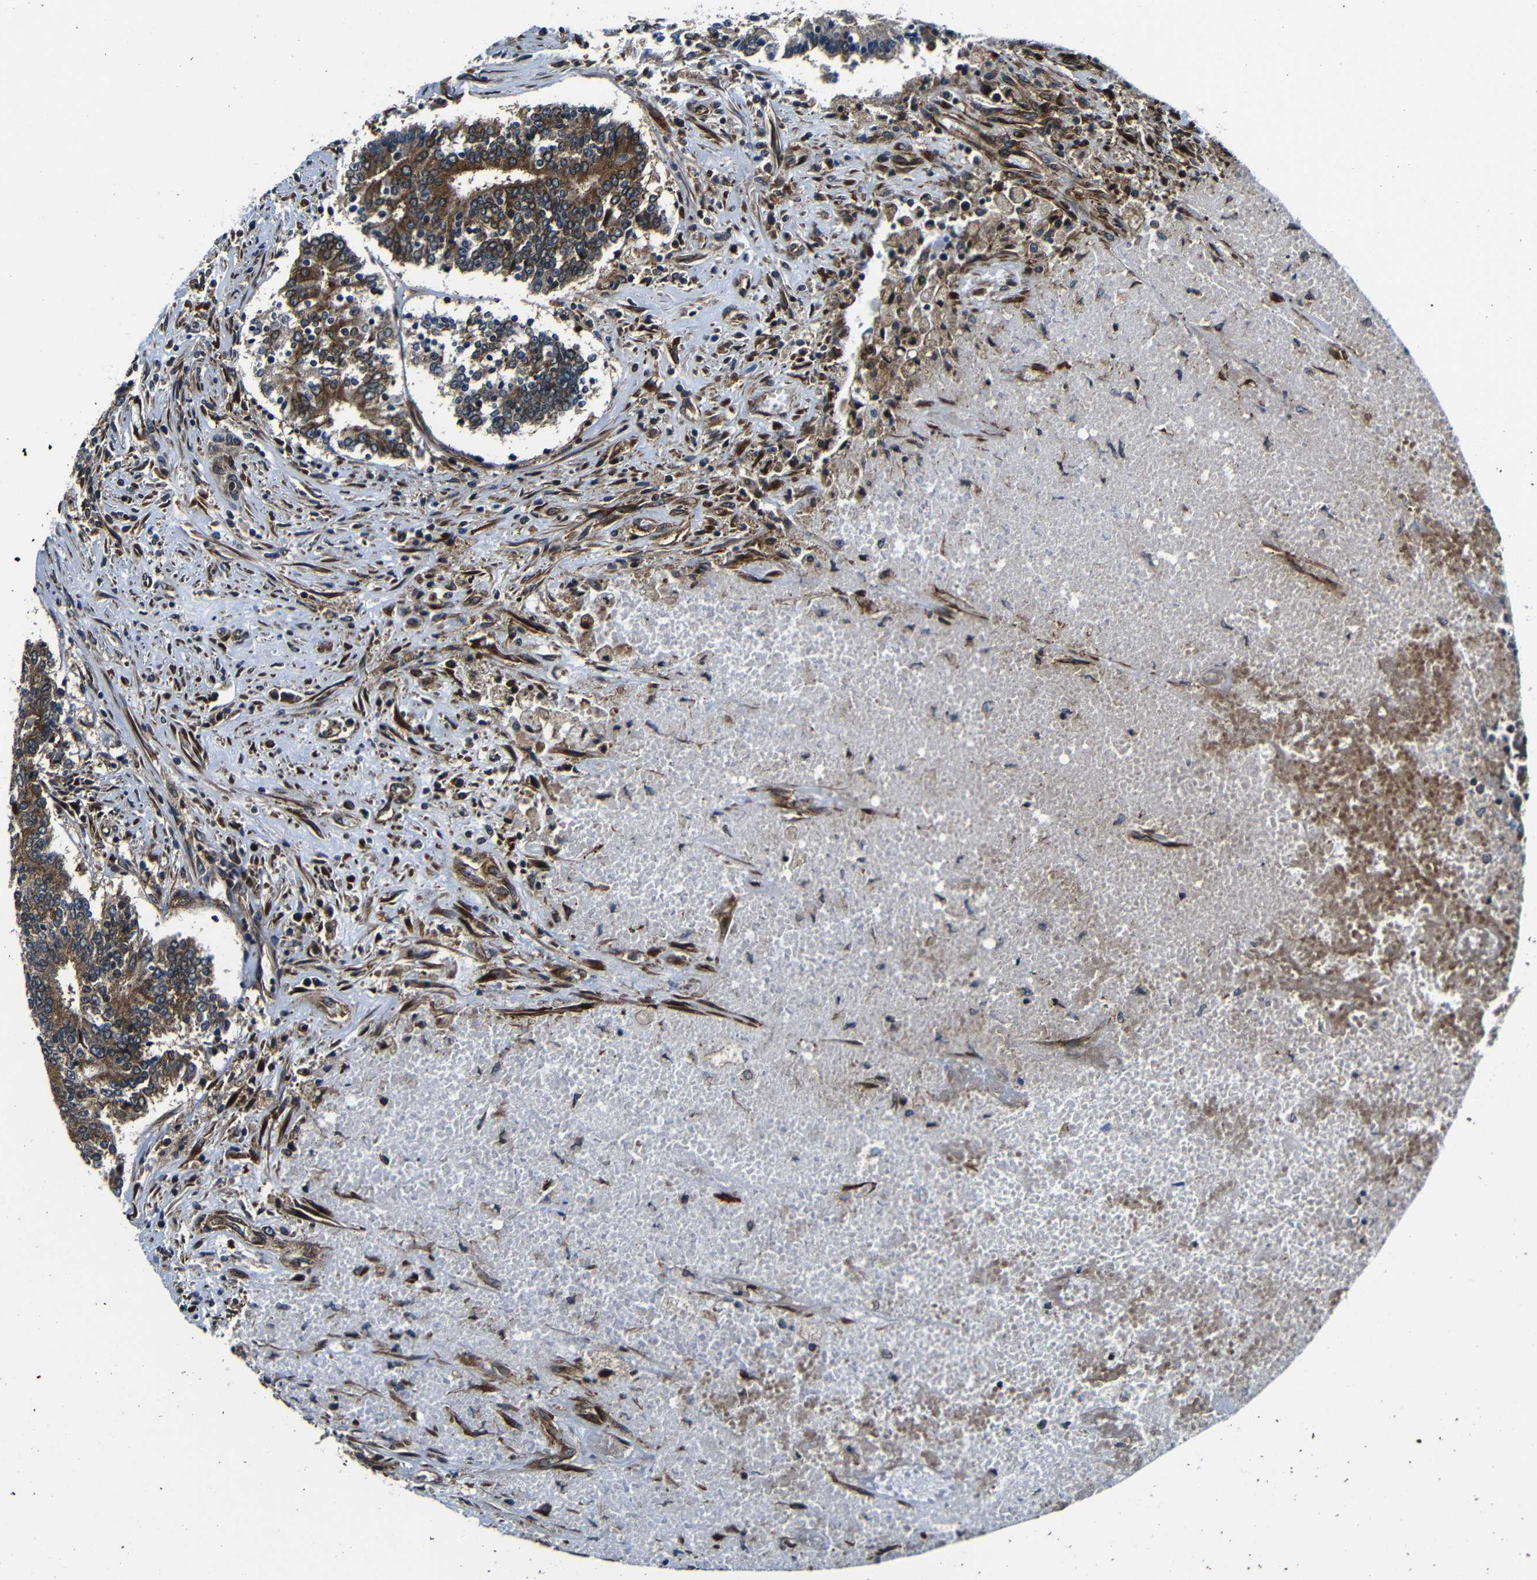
{"staining": {"intensity": "moderate", "quantity": ">75%", "location": "cytoplasmic/membranous"}, "tissue": "prostate cancer", "cell_type": "Tumor cells", "image_type": "cancer", "snomed": [{"axis": "morphology", "description": "Normal tissue, NOS"}, {"axis": "morphology", "description": "Adenocarcinoma, High grade"}, {"axis": "topography", "description": "Prostate"}, {"axis": "topography", "description": "Seminal veicle"}], "caption": "An immunohistochemistry (IHC) image of neoplastic tissue is shown. Protein staining in brown shows moderate cytoplasmic/membranous positivity in prostate cancer (adenocarcinoma (high-grade)) within tumor cells. (brown staining indicates protein expression, while blue staining denotes nuclei).", "gene": "ABCE1", "patient": {"sex": "male", "age": 55}}